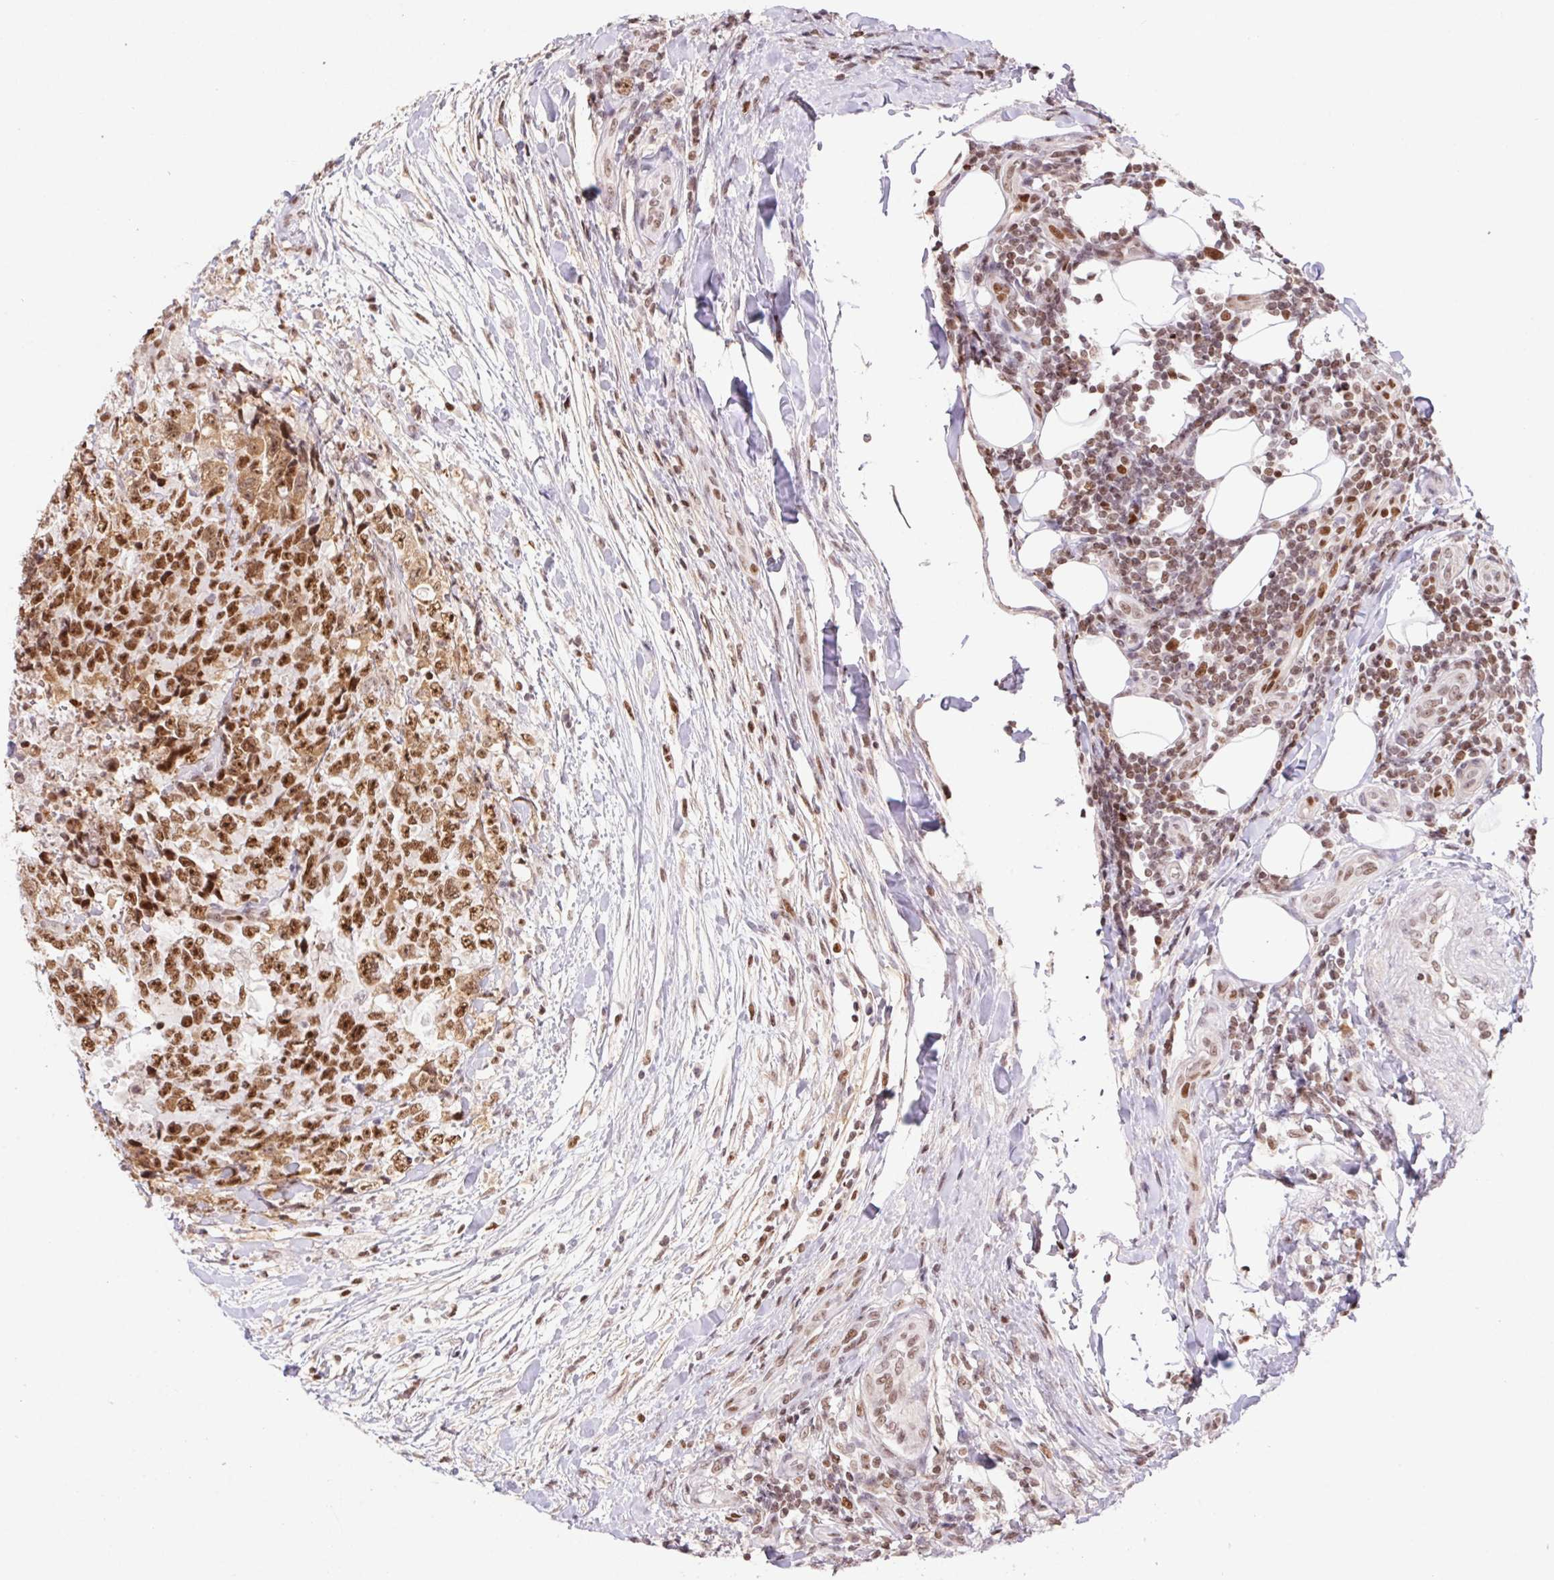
{"staining": {"intensity": "strong", "quantity": ">75%", "location": "nuclear"}, "tissue": "testis cancer", "cell_type": "Tumor cells", "image_type": "cancer", "snomed": [{"axis": "morphology", "description": "Carcinoma, Embryonal, NOS"}, {"axis": "topography", "description": "Testis"}], "caption": "This micrograph shows IHC staining of embryonal carcinoma (testis), with high strong nuclear expression in about >75% of tumor cells.", "gene": "POLD3", "patient": {"sex": "male", "age": 24}}